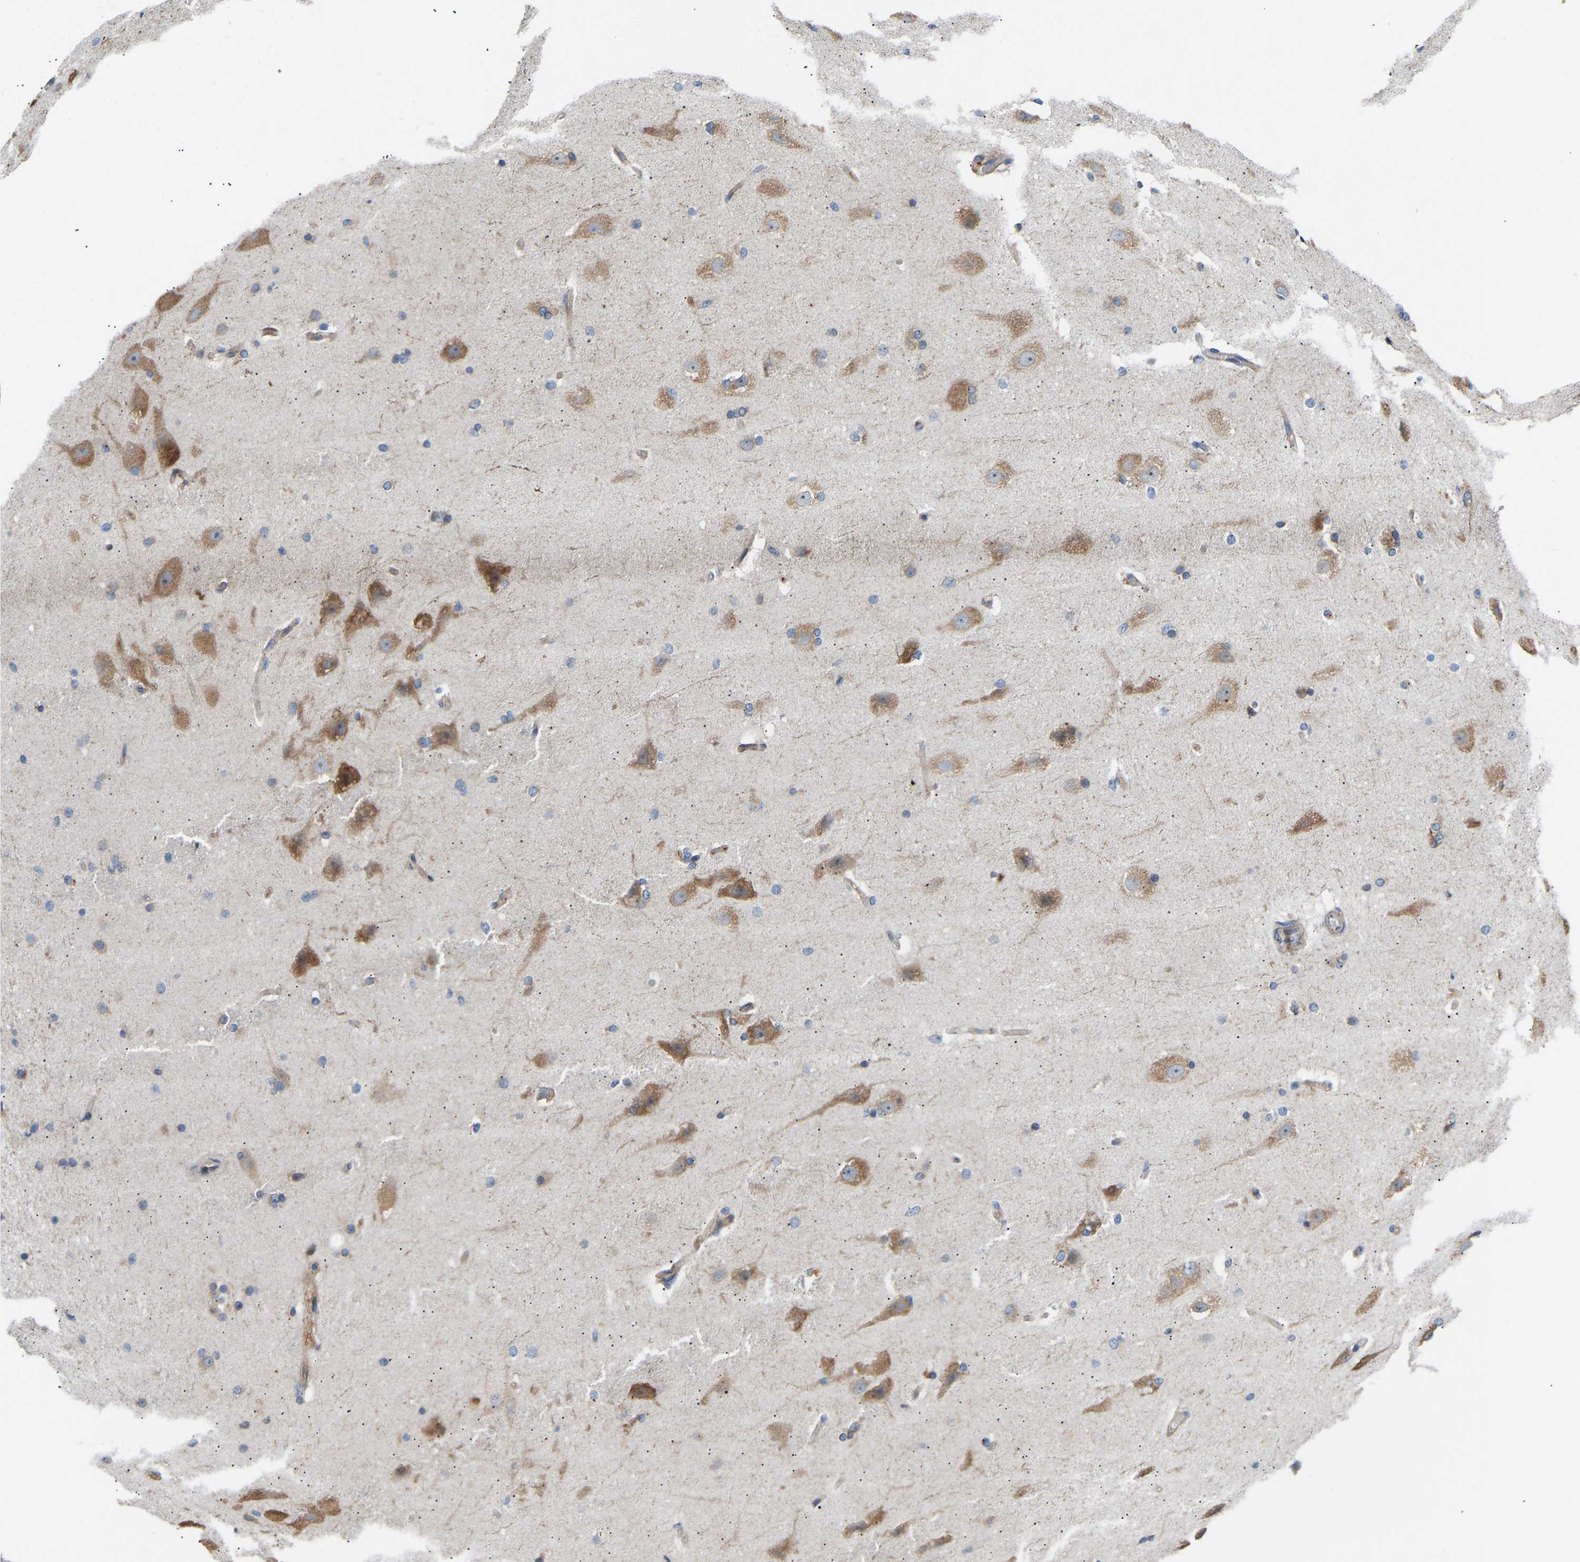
{"staining": {"intensity": "moderate", "quantity": ">75%", "location": "cytoplasmic/membranous"}, "tissue": "cerebral cortex", "cell_type": "Endothelial cells", "image_type": "normal", "snomed": [{"axis": "morphology", "description": "Normal tissue, NOS"}, {"axis": "topography", "description": "Cerebral cortex"}, {"axis": "topography", "description": "Hippocampus"}], "caption": "DAB (3,3'-diaminobenzidine) immunohistochemical staining of normal human cerebral cortex reveals moderate cytoplasmic/membranous protein staining in approximately >75% of endothelial cells.", "gene": "AIMP2", "patient": {"sex": "female", "age": 19}}